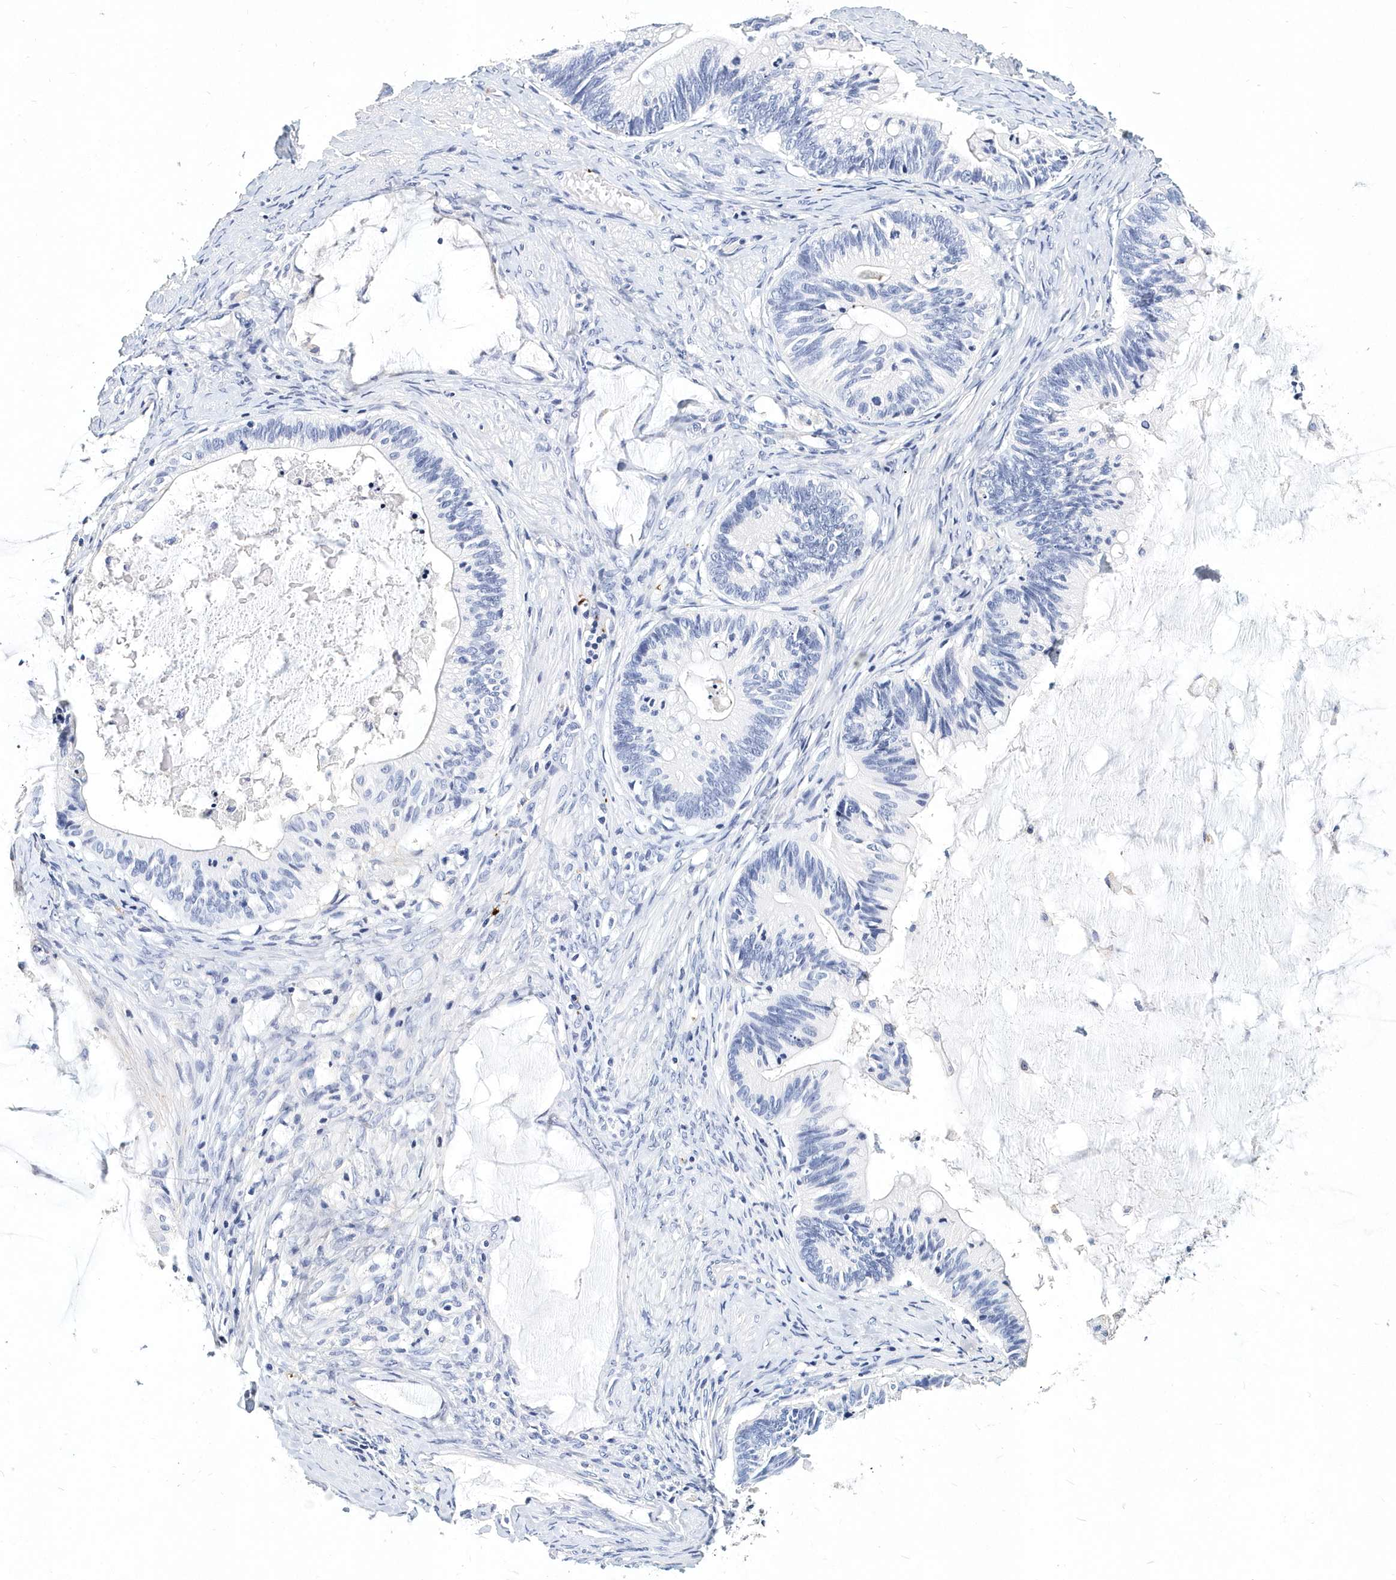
{"staining": {"intensity": "negative", "quantity": "none", "location": "none"}, "tissue": "ovarian cancer", "cell_type": "Tumor cells", "image_type": "cancer", "snomed": [{"axis": "morphology", "description": "Cystadenocarcinoma, mucinous, NOS"}, {"axis": "topography", "description": "Ovary"}], "caption": "Tumor cells are negative for brown protein staining in ovarian cancer (mucinous cystadenocarcinoma).", "gene": "ITGA2B", "patient": {"sex": "female", "age": 61}}